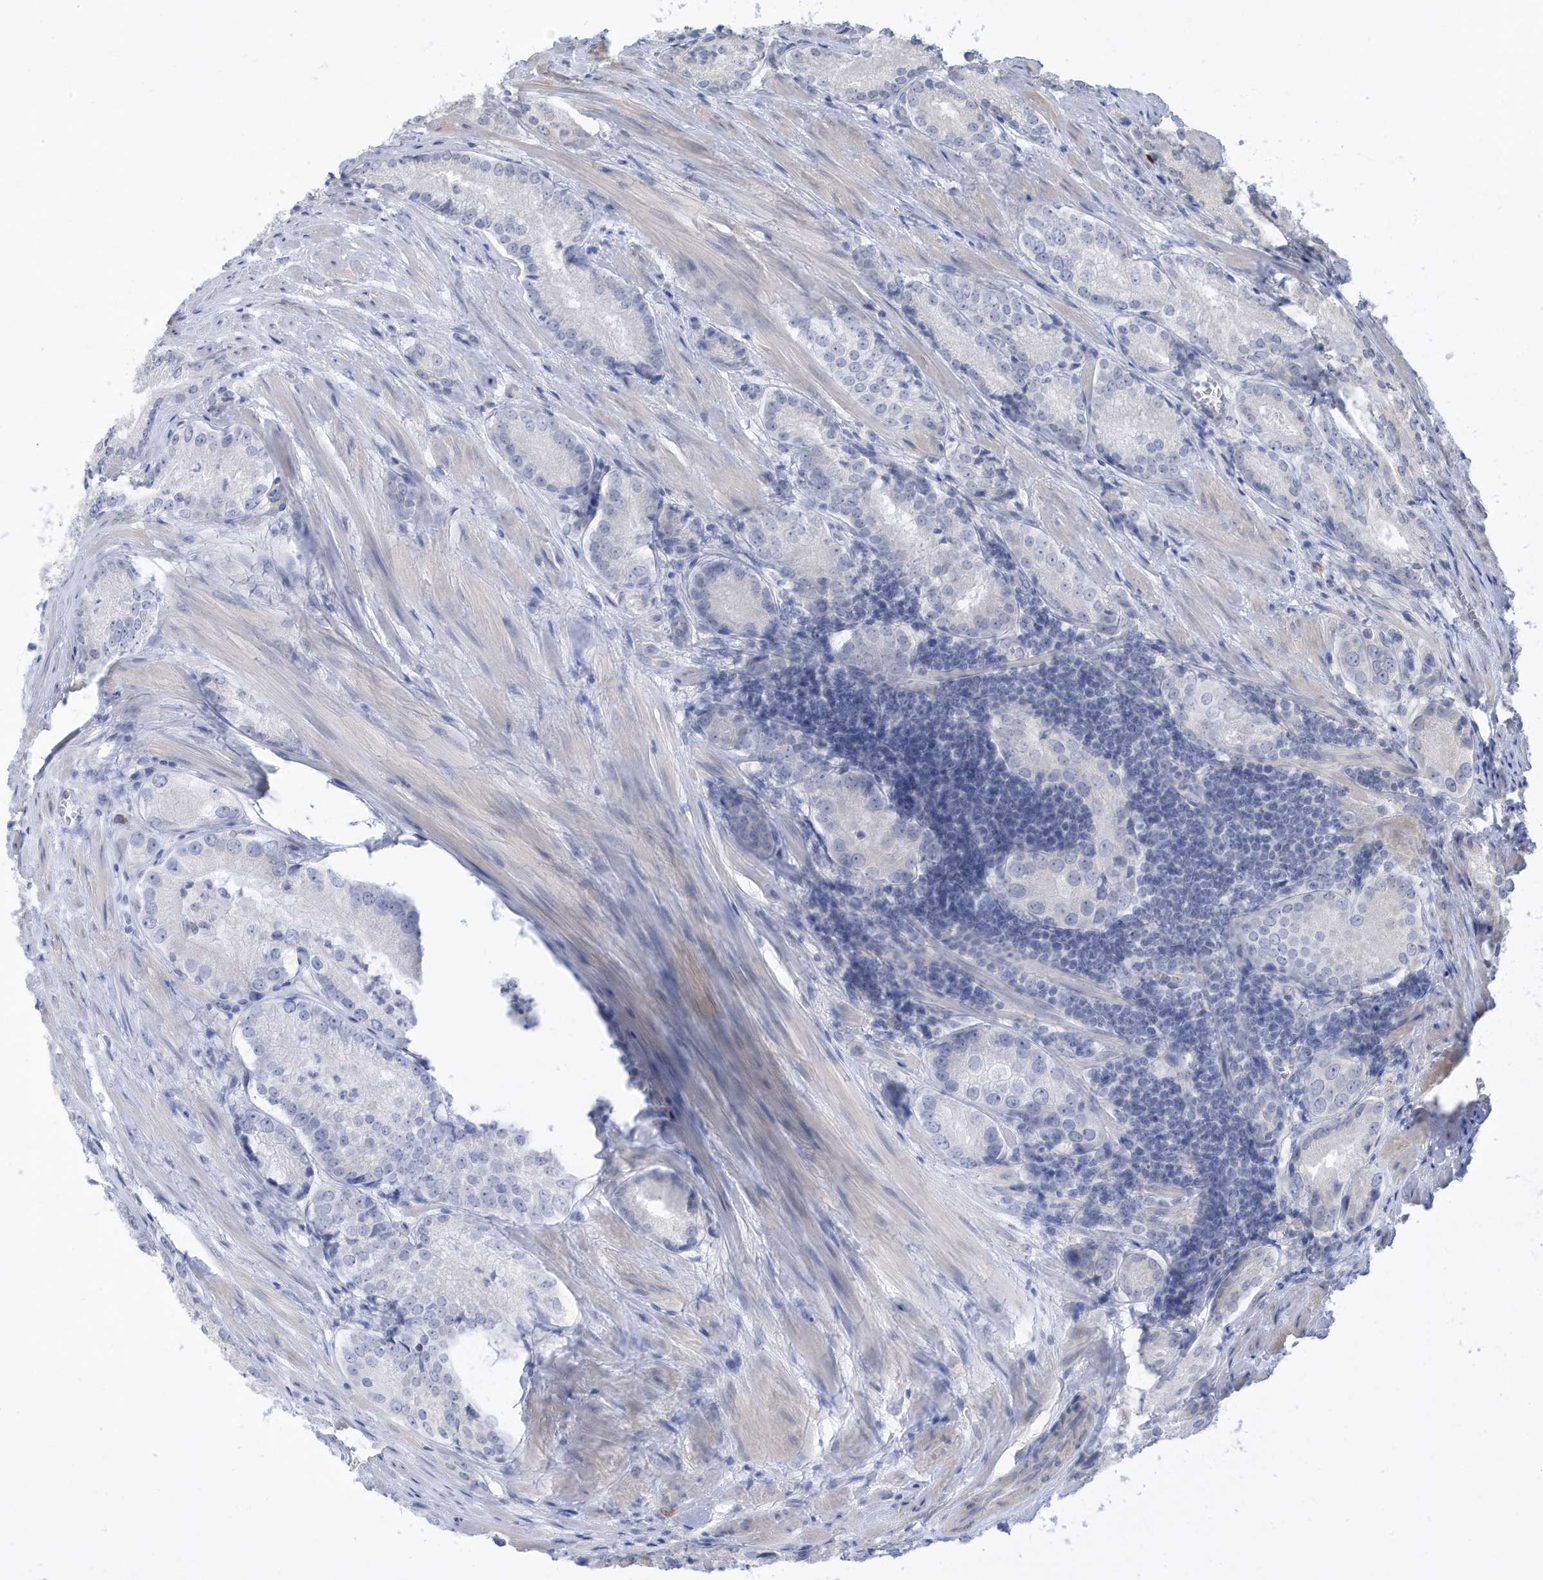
{"staining": {"intensity": "negative", "quantity": "none", "location": "none"}, "tissue": "prostate cancer", "cell_type": "Tumor cells", "image_type": "cancer", "snomed": [{"axis": "morphology", "description": "Adenocarcinoma, Low grade"}, {"axis": "topography", "description": "Prostate"}], "caption": "Adenocarcinoma (low-grade) (prostate) stained for a protein using IHC demonstrates no staining tumor cells.", "gene": "ZNF292", "patient": {"sex": "male", "age": 54}}